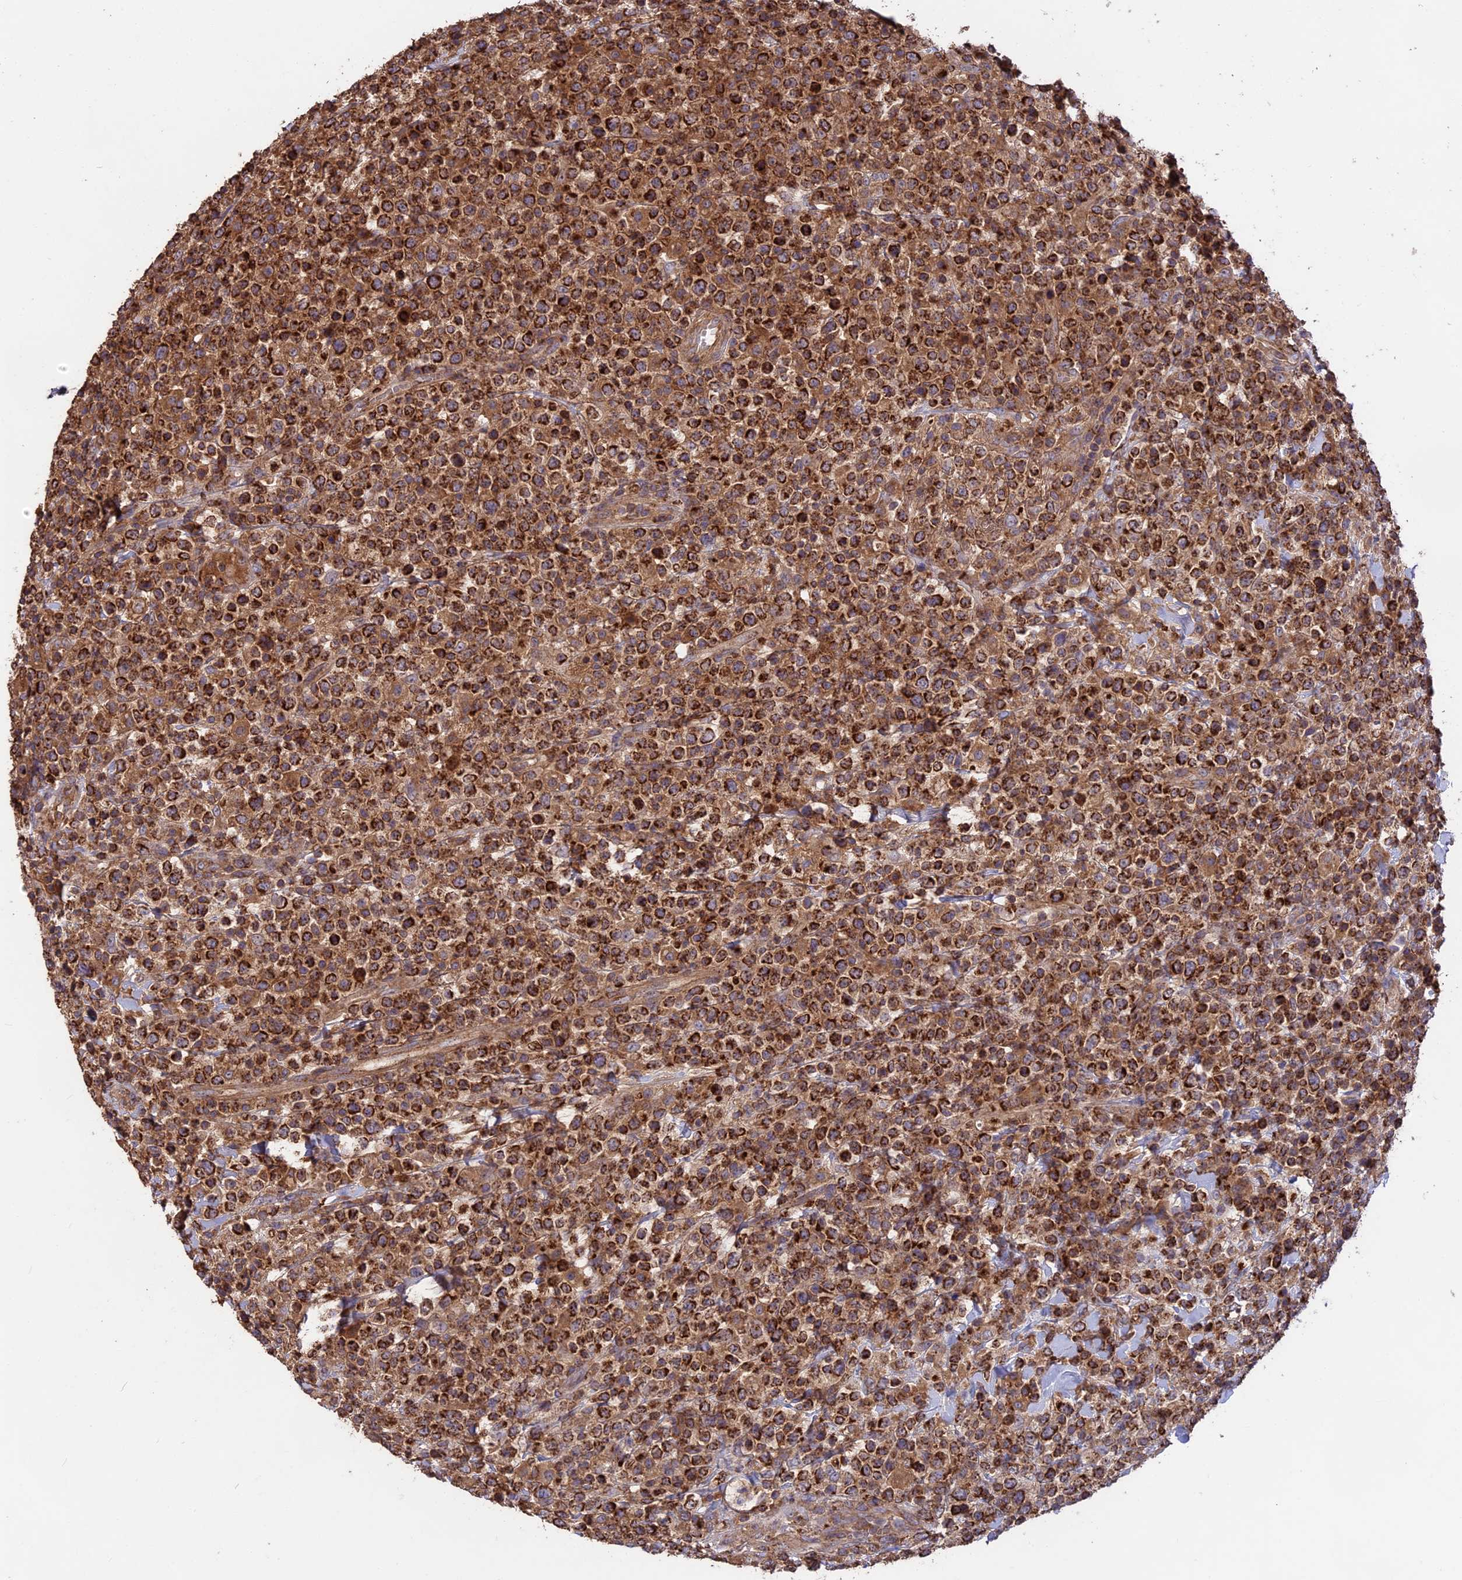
{"staining": {"intensity": "strong", "quantity": ">75%", "location": "cytoplasmic/membranous"}, "tissue": "lymphoma", "cell_type": "Tumor cells", "image_type": "cancer", "snomed": [{"axis": "morphology", "description": "Malignant lymphoma, non-Hodgkin's type, High grade"}, {"axis": "topography", "description": "Colon"}], "caption": "A brown stain highlights strong cytoplasmic/membranous staining of a protein in lymphoma tumor cells.", "gene": "NUDT8", "patient": {"sex": "female", "age": 53}}